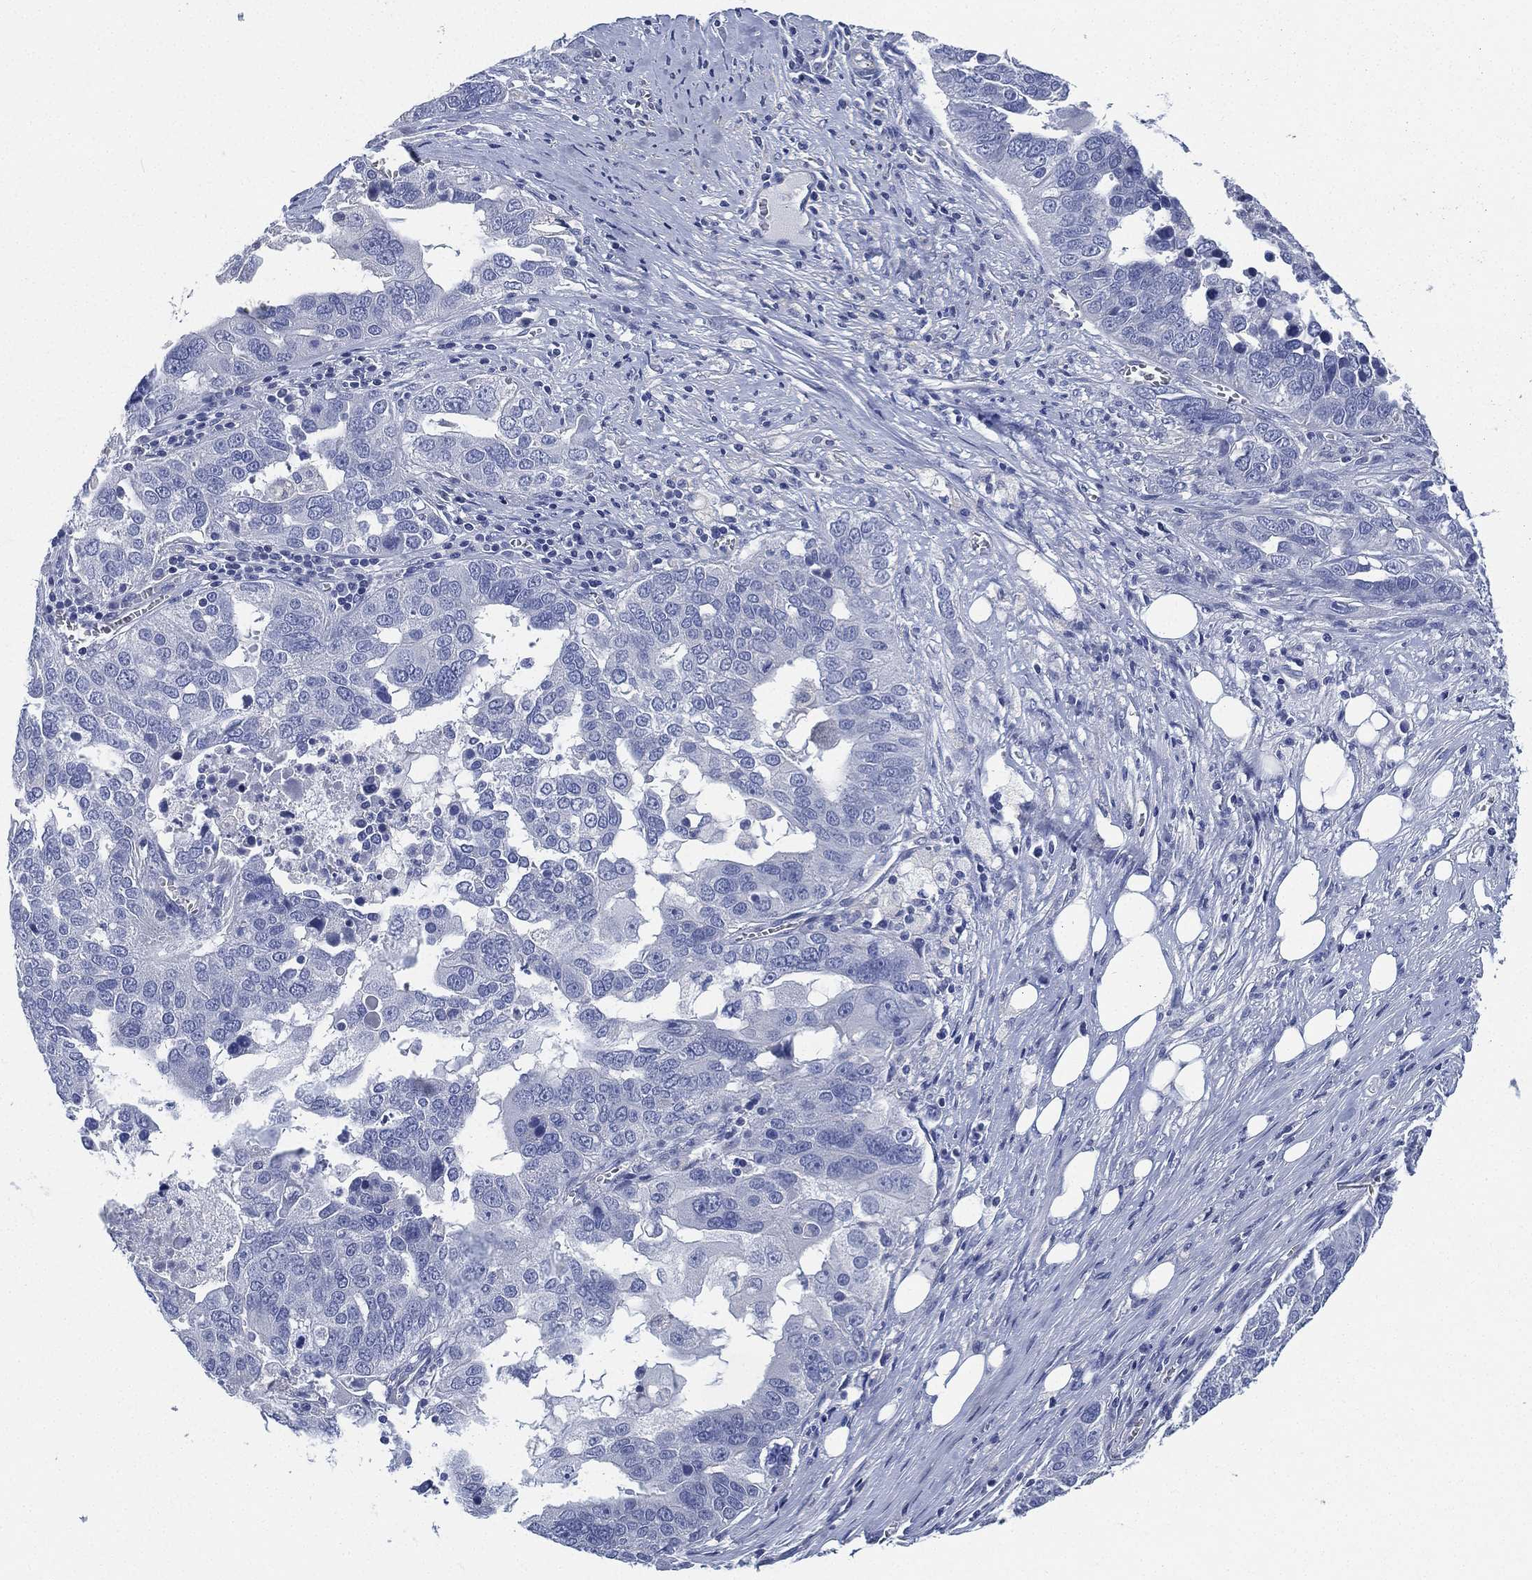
{"staining": {"intensity": "negative", "quantity": "none", "location": "none"}, "tissue": "ovarian cancer", "cell_type": "Tumor cells", "image_type": "cancer", "snomed": [{"axis": "morphology", "description": "Carcinoma, endometroid"}, {"axis": "topography", "description": "Soft tissue"}, {"axis": "topography", "description": "Ovary"}], "caption": "Histopathology image shows no protein expression in tumor cells of ovarian cancer (endometroid carcinoma) tissue.", "gene": "CCDC70", "patient": {"sex": "female", "age": 52}}